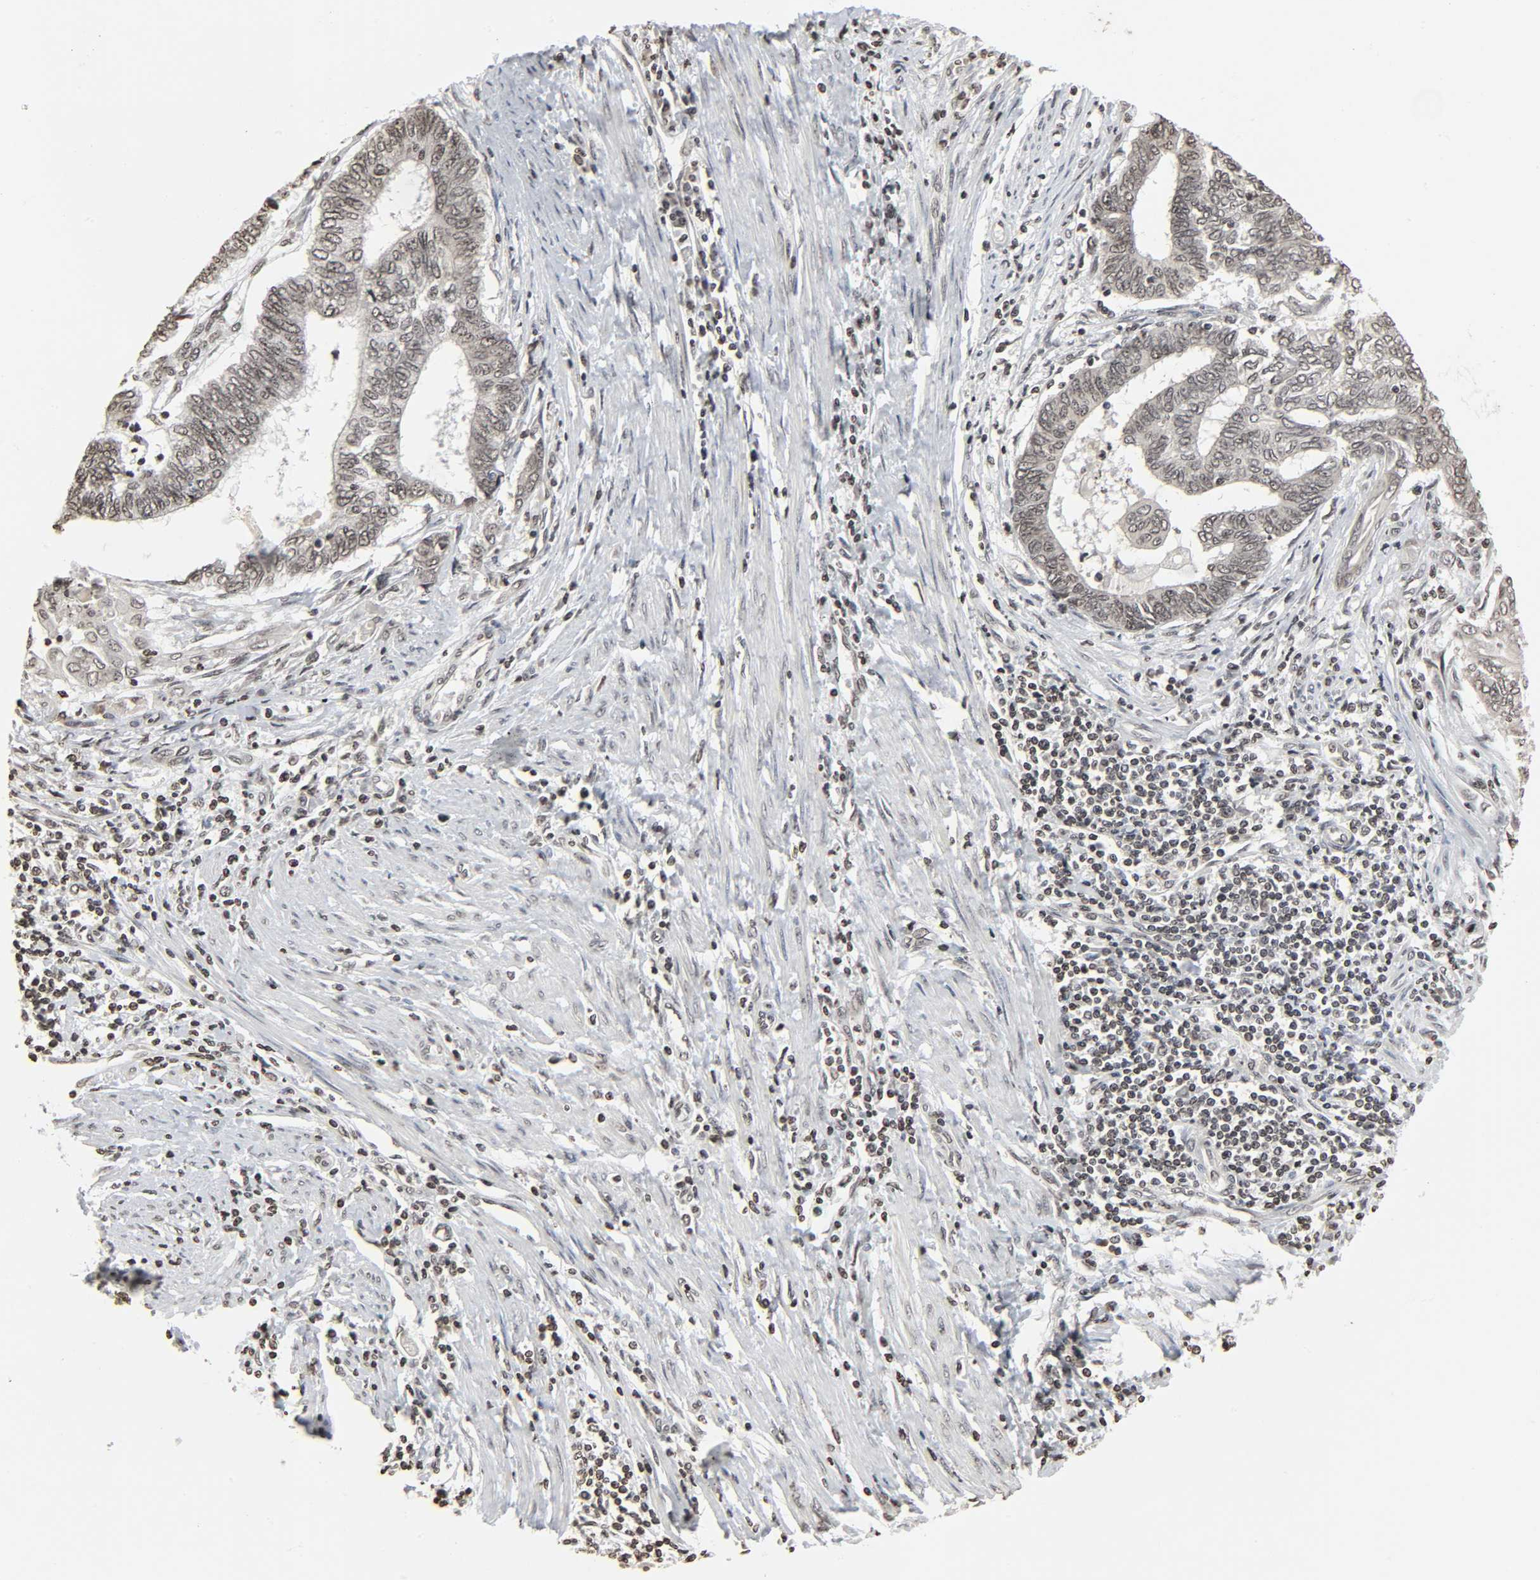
{"staining": {"intensity": "weak", "quantity": ">75%", "location": "nuclear"}, "tissue": "endometrial cancer", "cell_type": "Tumor cells", "image_type": "cancer", "snomed": [{"axis": "morphology", "description": "Adenocarcinoma, NOS"}, {"axis": "topography", "description": "Uterus"}, {"axis": "topography", "description": "Endometrium"}], "caption": "Endometrial cancer (adenocarcinoma) tissue exhibits weak nuclear expression in about >75% of tumor cells, visualized by immunohistochemistry. Using DAB (3,3'-diaminobenzidine) (brown) and hematoxylin (blue) stains, captured at high magnification using brightfield microscopy.", "gene": "ELAVL1", "patient": {"sex": "female", "age": 70}}